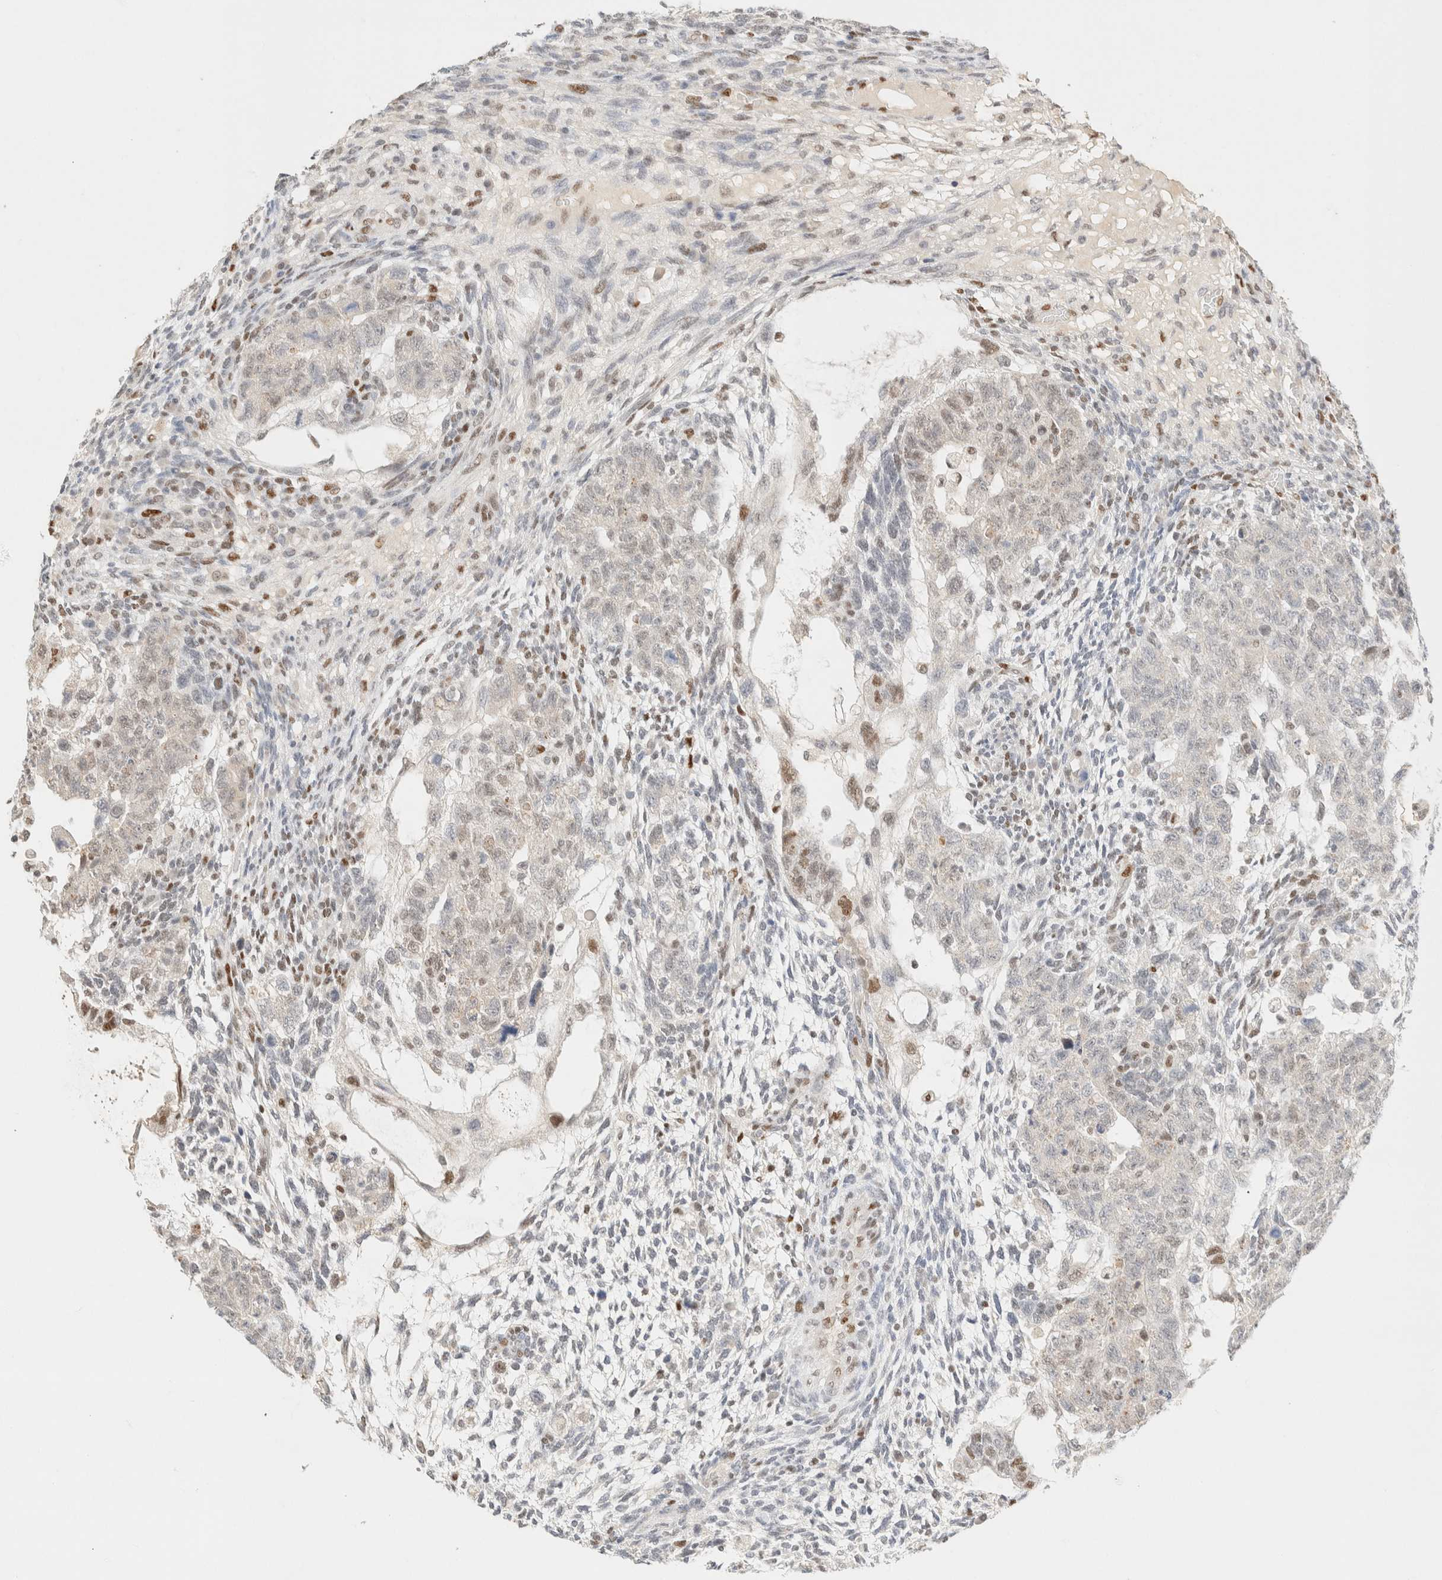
{"staining": {"intensity": "weak", "quantity": "<25%", "location": "nuclear"}, "tissue": "testis cancer", "cell_type": "Tumor cells", "image_type": "cancer", "snomed": [{"axis": "morphology", "description": "Normal tissue, NOS"}, {"axis": "morphology", "description": "Carcinoma, Embryonal, NOS"}, {"axis": "topography", "description": "Testis"}], "caption": "An immunohistochemistry (IHC) histopathology image of testis cancer (embryonal carcinoma) is shown. There is no staining in tumor cells of testis cancer (embryonal carcinoma). The staining was performed using DAB (3,3'-diaminobenzidine) to visualize the protein expression in brown, while the nuclei were stained in blue with hematoxylin (Magnification: 20x).", "gene": "DDB2", "patient": {"sex": "male", "age": 36}}